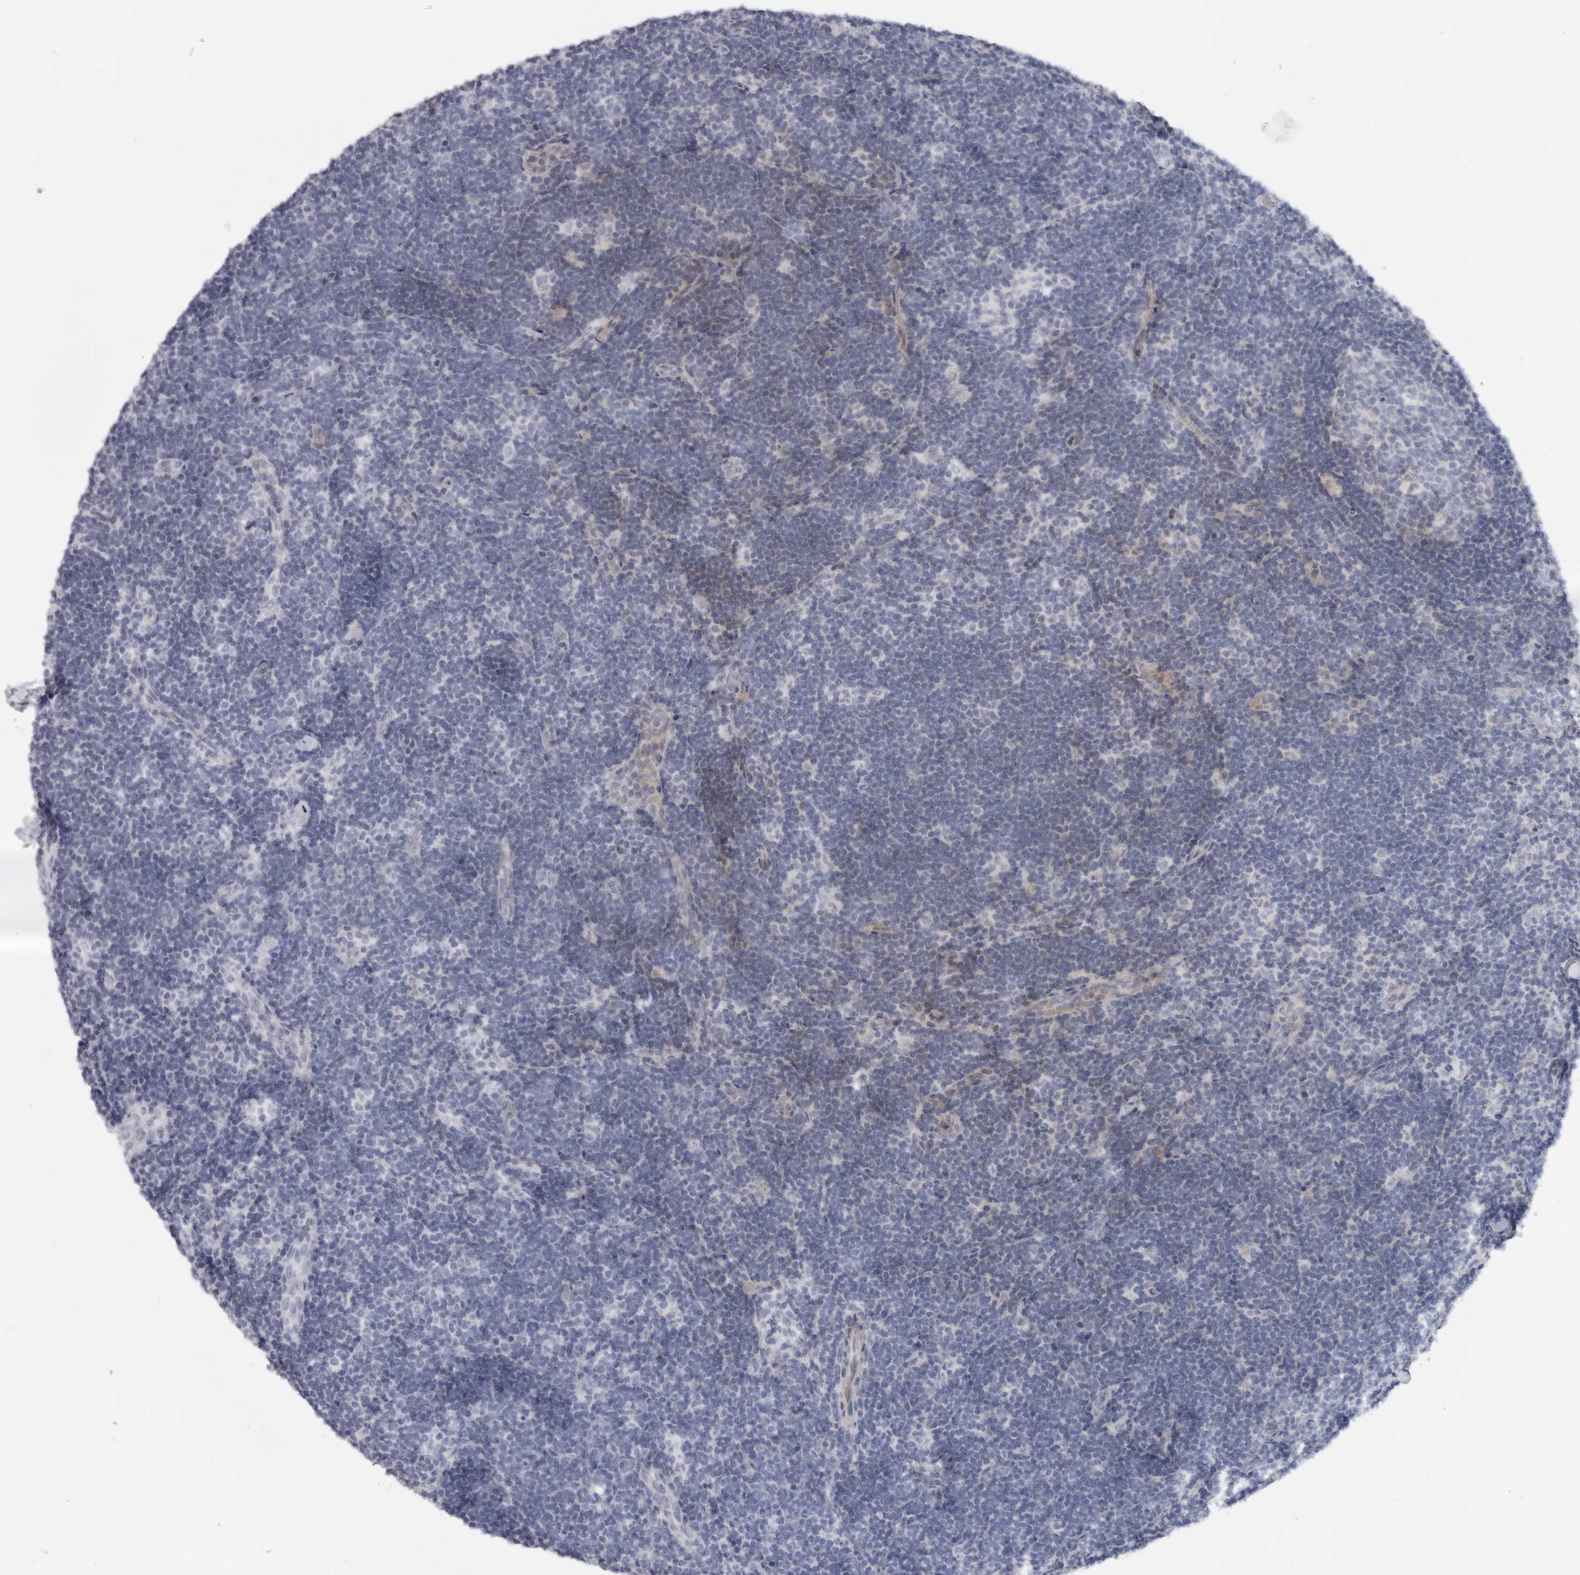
{"staining": {"intensity": "negative", "quantity": "none", "location": "none"}, "tissue": "lymph node", "cell_type": "Germinal center cells", "image_type": "normal", "snomed": [{"axis": "morphology", "description": "Normal tissue, NOS"}, {"axis": "topography", "description": "Lymph node"}], "caption": "Germinal center cells show no significant staining in unremarkable lymph node. (DAB immunohistochemistry (IHC), high magnification).", "gene": "TNR", "patient": {"sex": "female", "age": 22}}